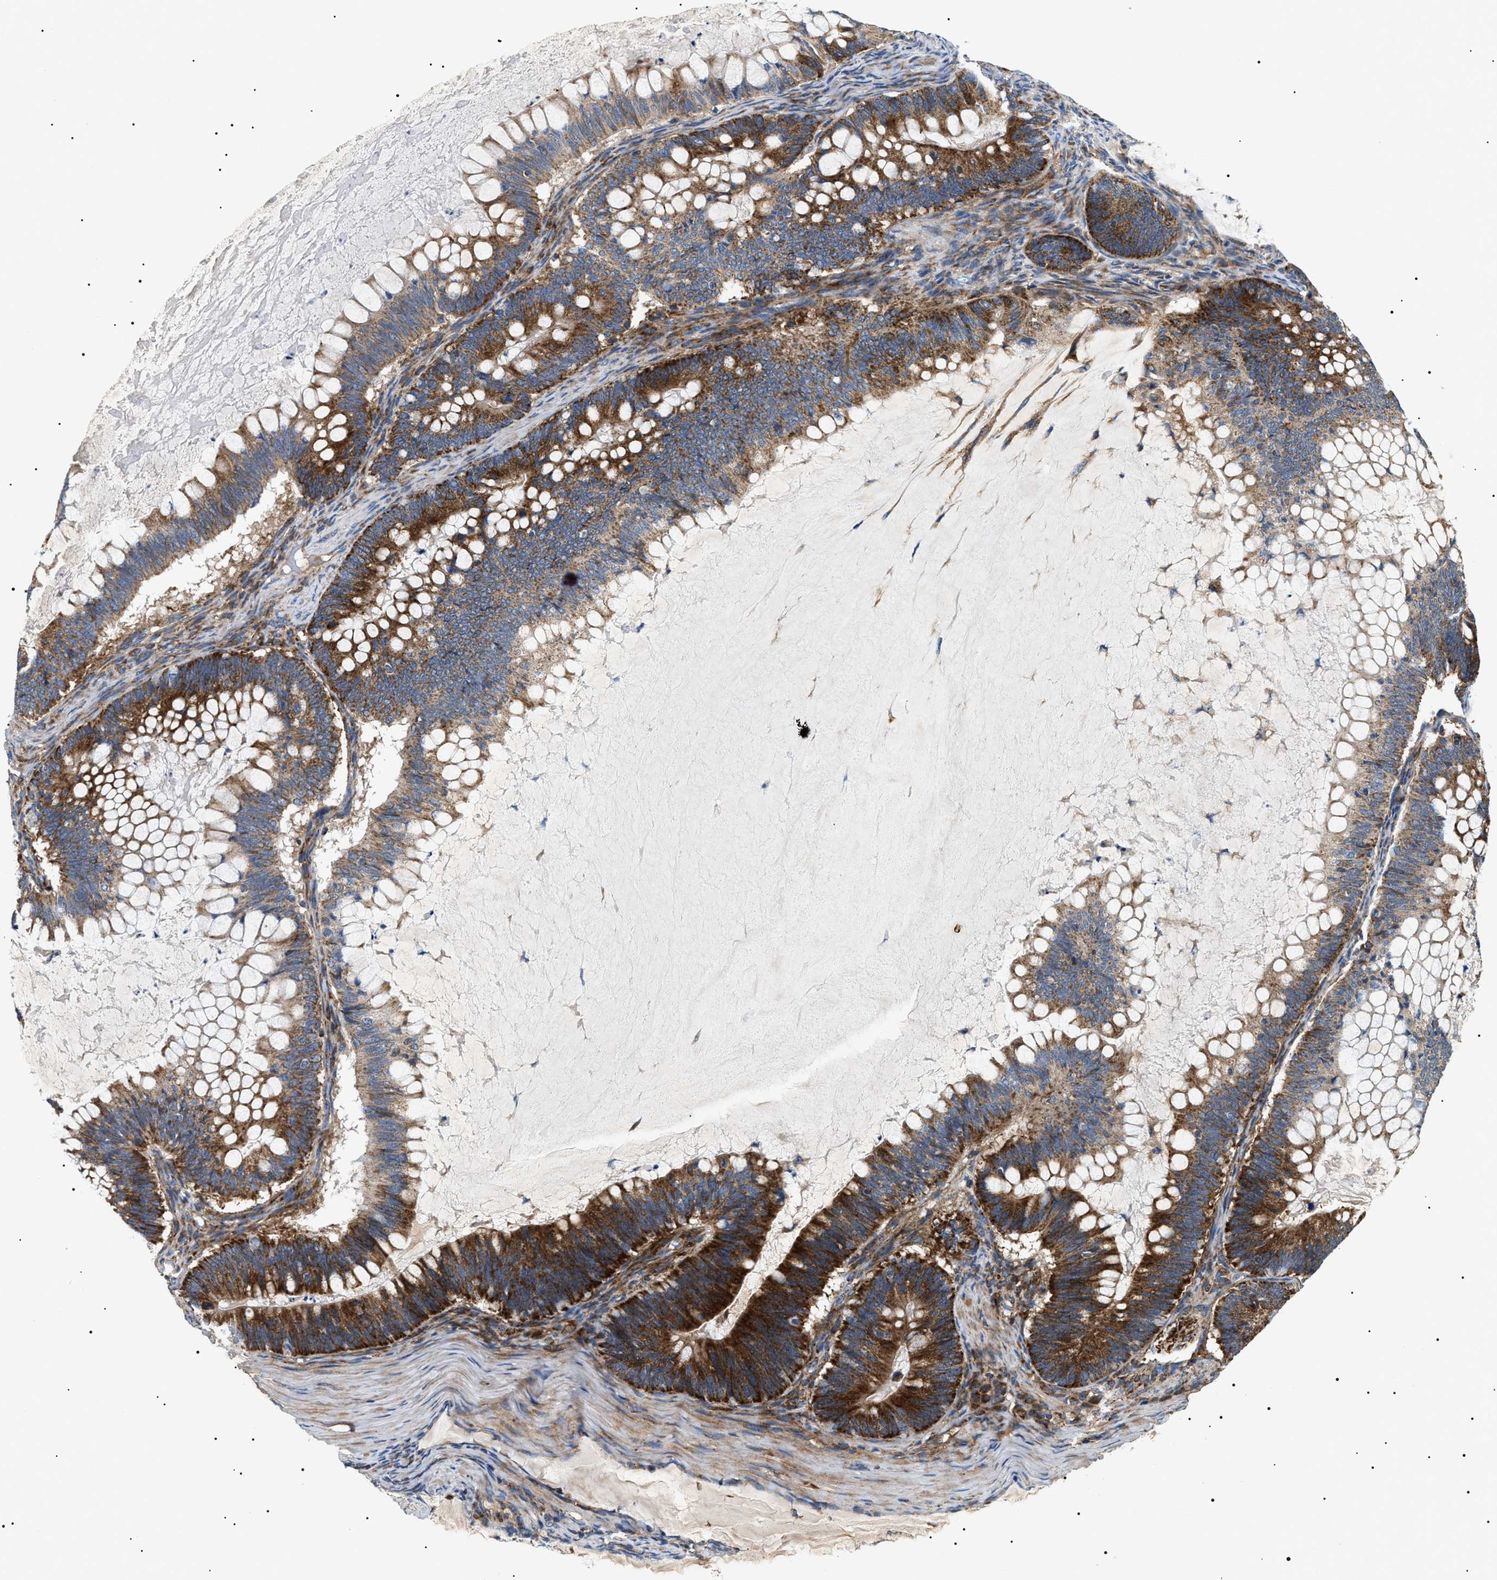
{"staining": {"intensity": "strong", "quantity": ">75%", "location": "cytoplasmic/membranous"}, "tissue": "ovarian cancer", "cell_type": "Tumor cells", "image_type": "cancer", "snomed": [{"axis": "morphology", "description": "Cystadenocarcinoma, mucinous, NOS"}, {"axis": "topography", "description": "Ovary"}], "caption": "An IHC photomicrograph of neoplastic tissue is shown. Protein staining in brown labels strong cytoplasmic/membranous positivity in mucinous cystadenocarcinoma (ovarian) within tumor cells.", "gene": "OXSM", "patient": {"sex": "female", "age": 61}}